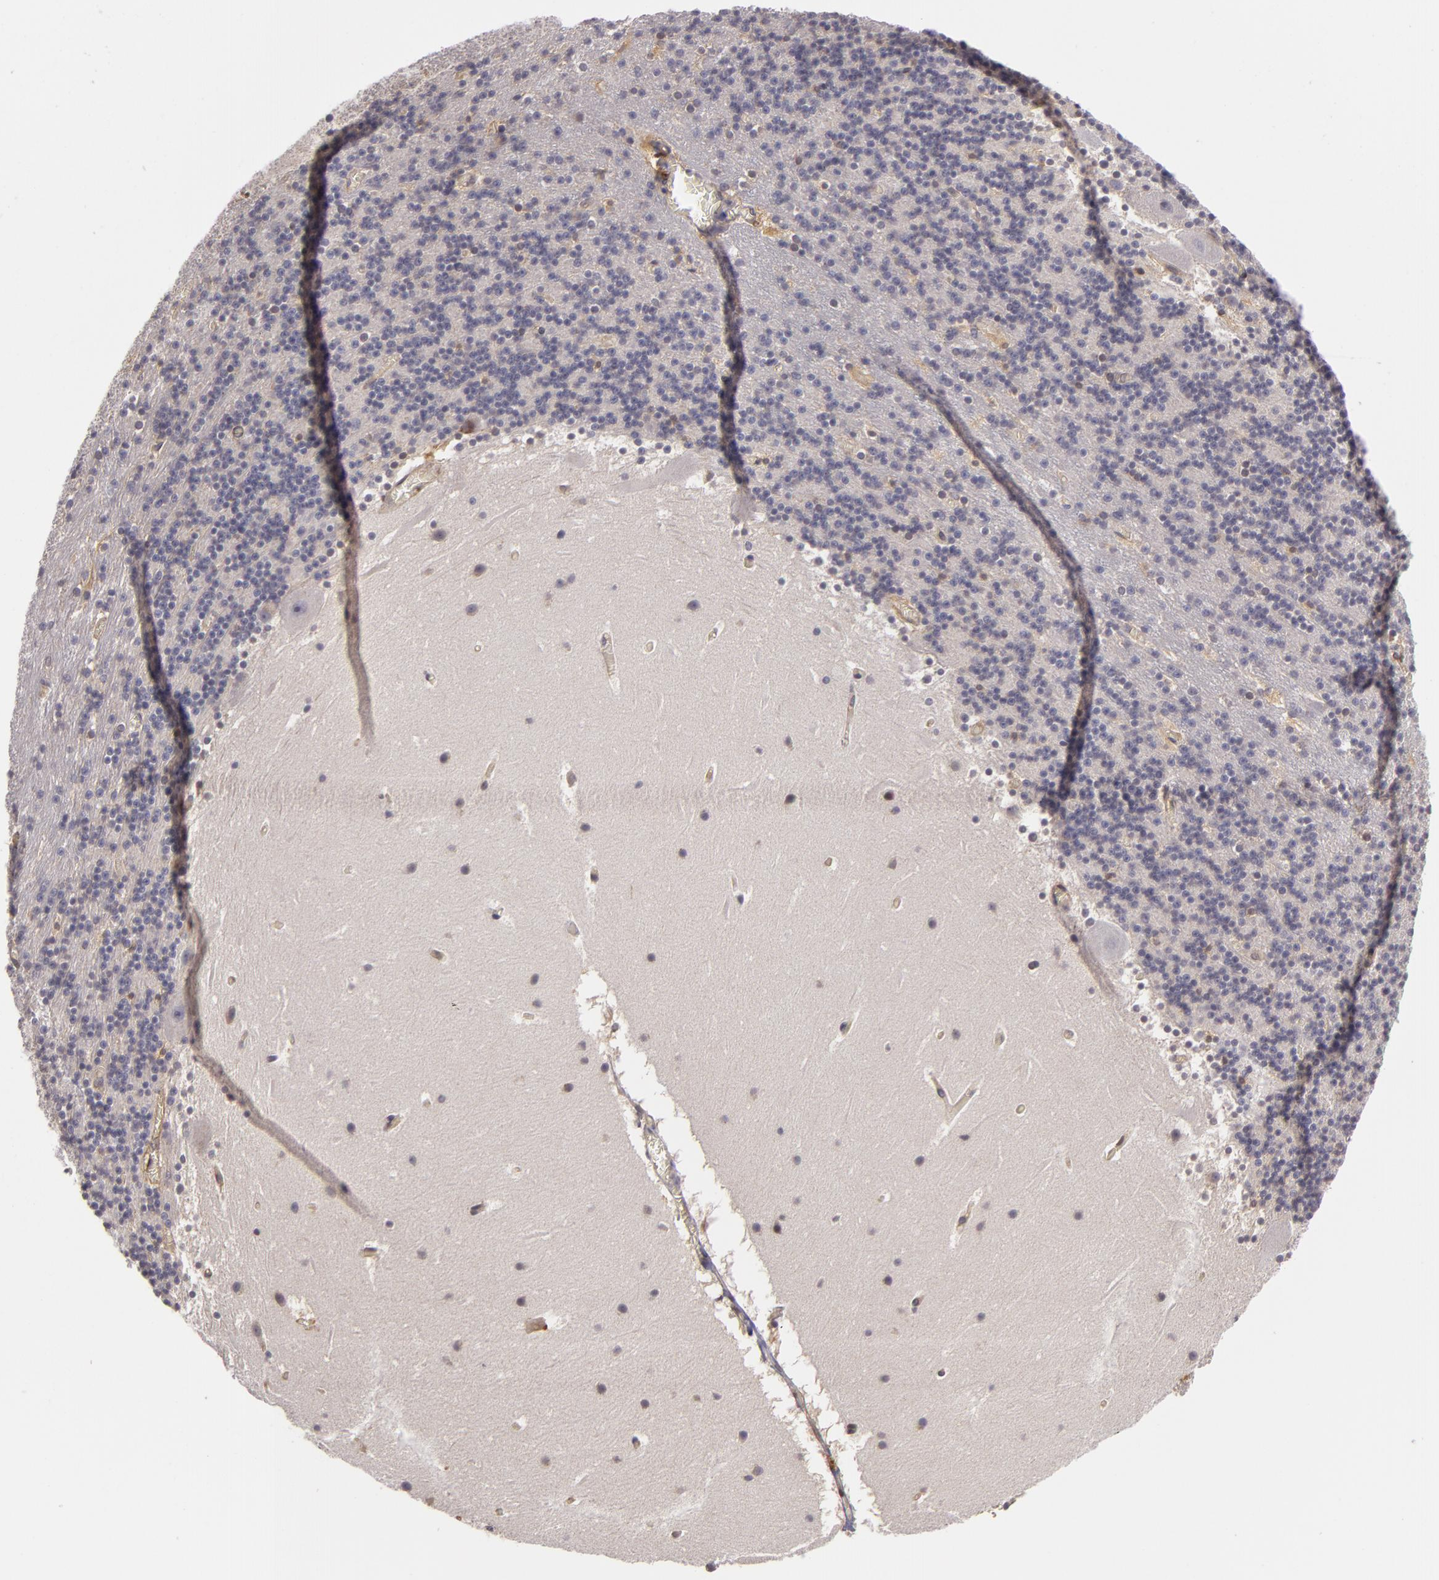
{"staining": {"intensity": "weak", "quantity": "<25%", "location": "nuclear"}, "tissue": "cerebellum", "cell_type": "Cells in granular layer", "image_type": "normal", "snomed": [{"axis": "morphology", "description": "Normal tissue, NOS"}, {"axis": "topography", "description": "Cerebellum"}], "caption": "IHC image of unremarkable cerebellum: cerebellum stained with DAB displays no significant protein staining in cells in granular layer. (Brightfield microscopy of DAB (3,3'-diaminobenzidine) immunohistochemistry (IHC) at high magnification).", "gene": "ZNF229", "patient": {"sex": "male", "age": 45}}